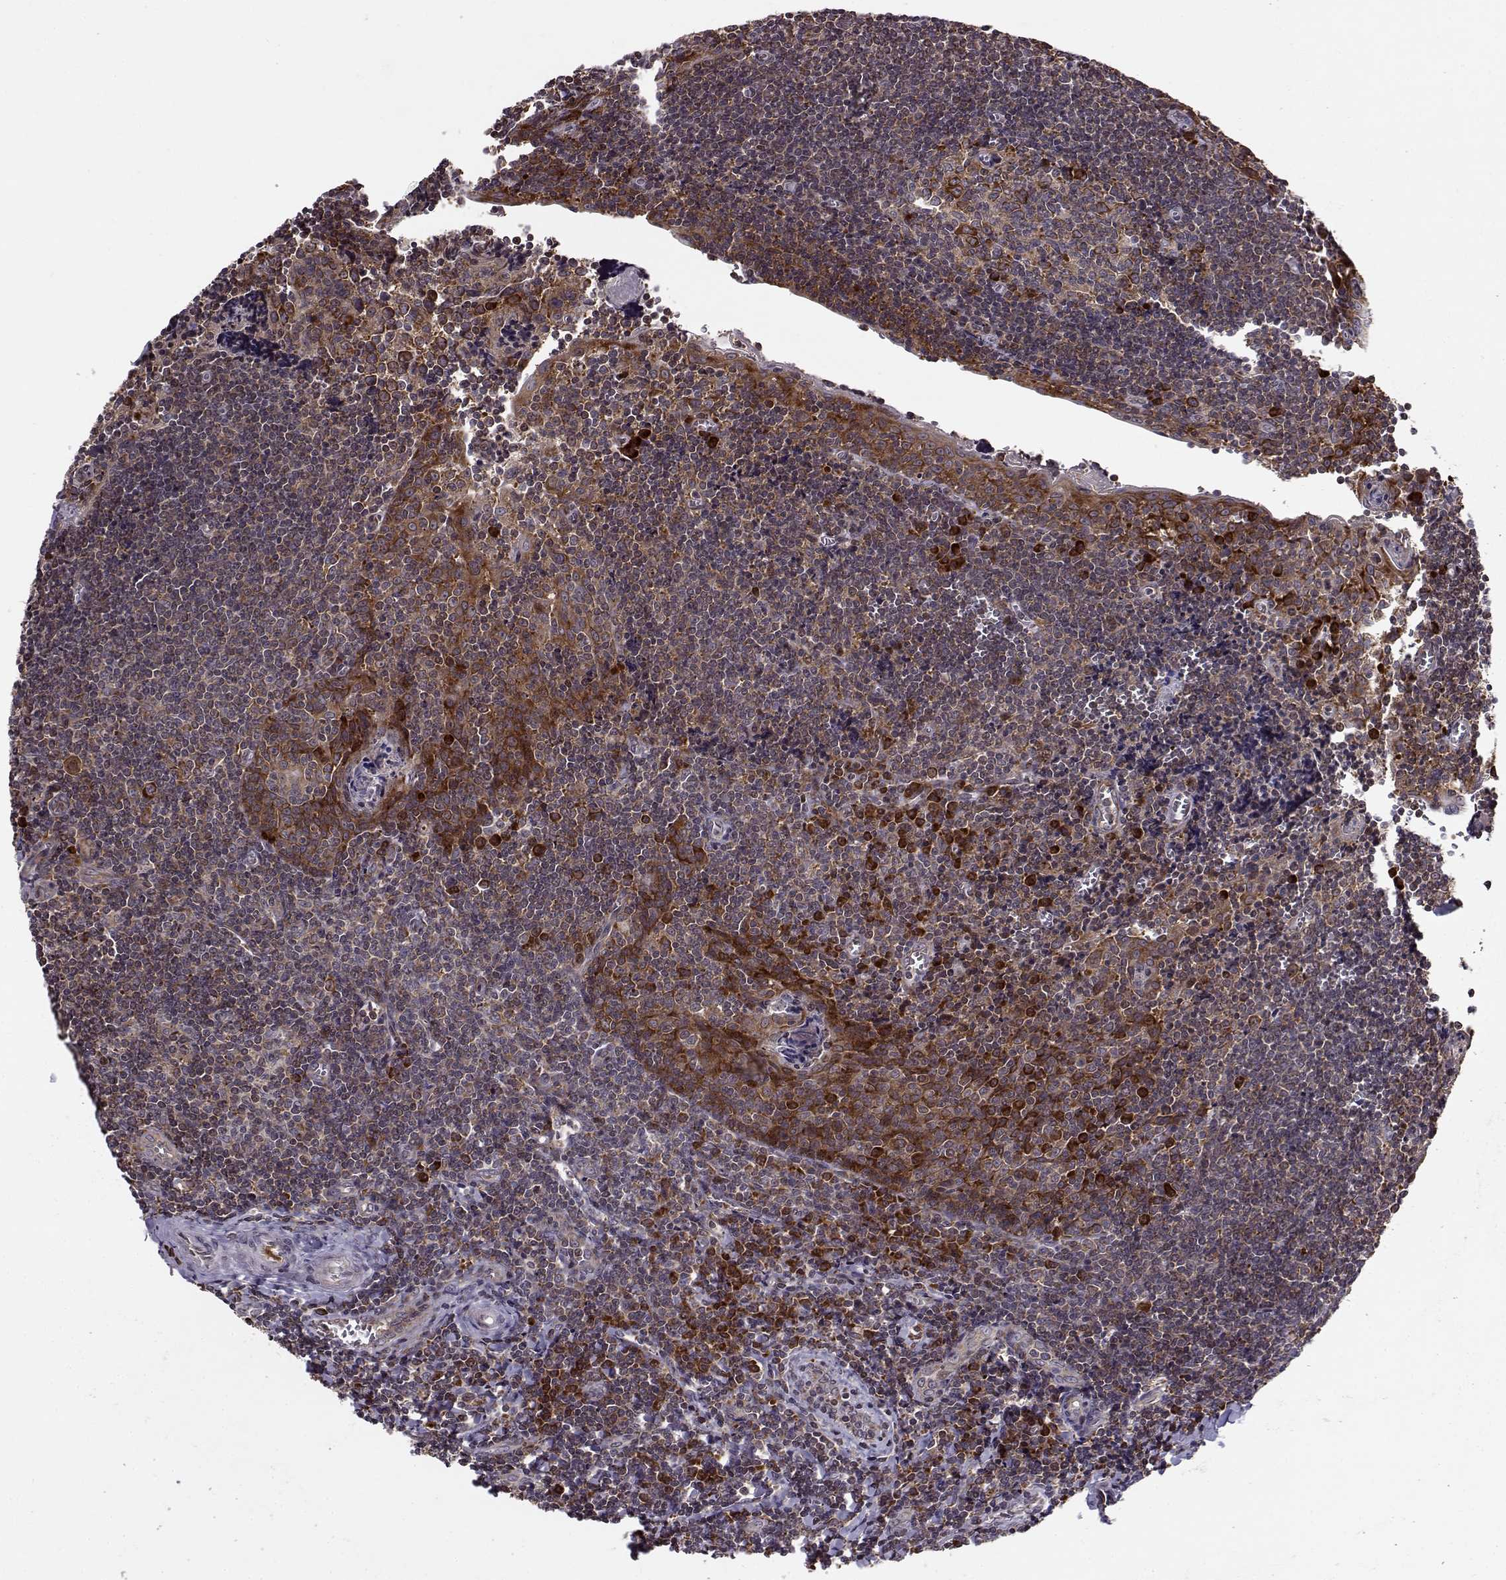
{"staining": {"intensity": "strong", "quantity": ">75%", "location": "cytoplasmic/membranous"}, "tissue": "tonsil", "cell_type": "Germinal center cells", "image_type": "normal", "snomed": [{"axis": "morphology", "description": "Normal tissue, NOS"}, {"axis": "morphology", "description": "Inflammation, NOS"}, {"axis": "topography", "description": "Tonsil"}], "caption": "Immunohistochemical staining of normal human tonsil displays strong cytoplasmic/membranous protein positivity in about >75% of germinal center cells. The protein is stained brown, and the nuclei are stained in blue (DAB (3,3'-diaminobenzidine) IHC with brightfield microscopy, high magnification).", "gene": "RPL31", "patient": {"sex": "female", "age": 31}}